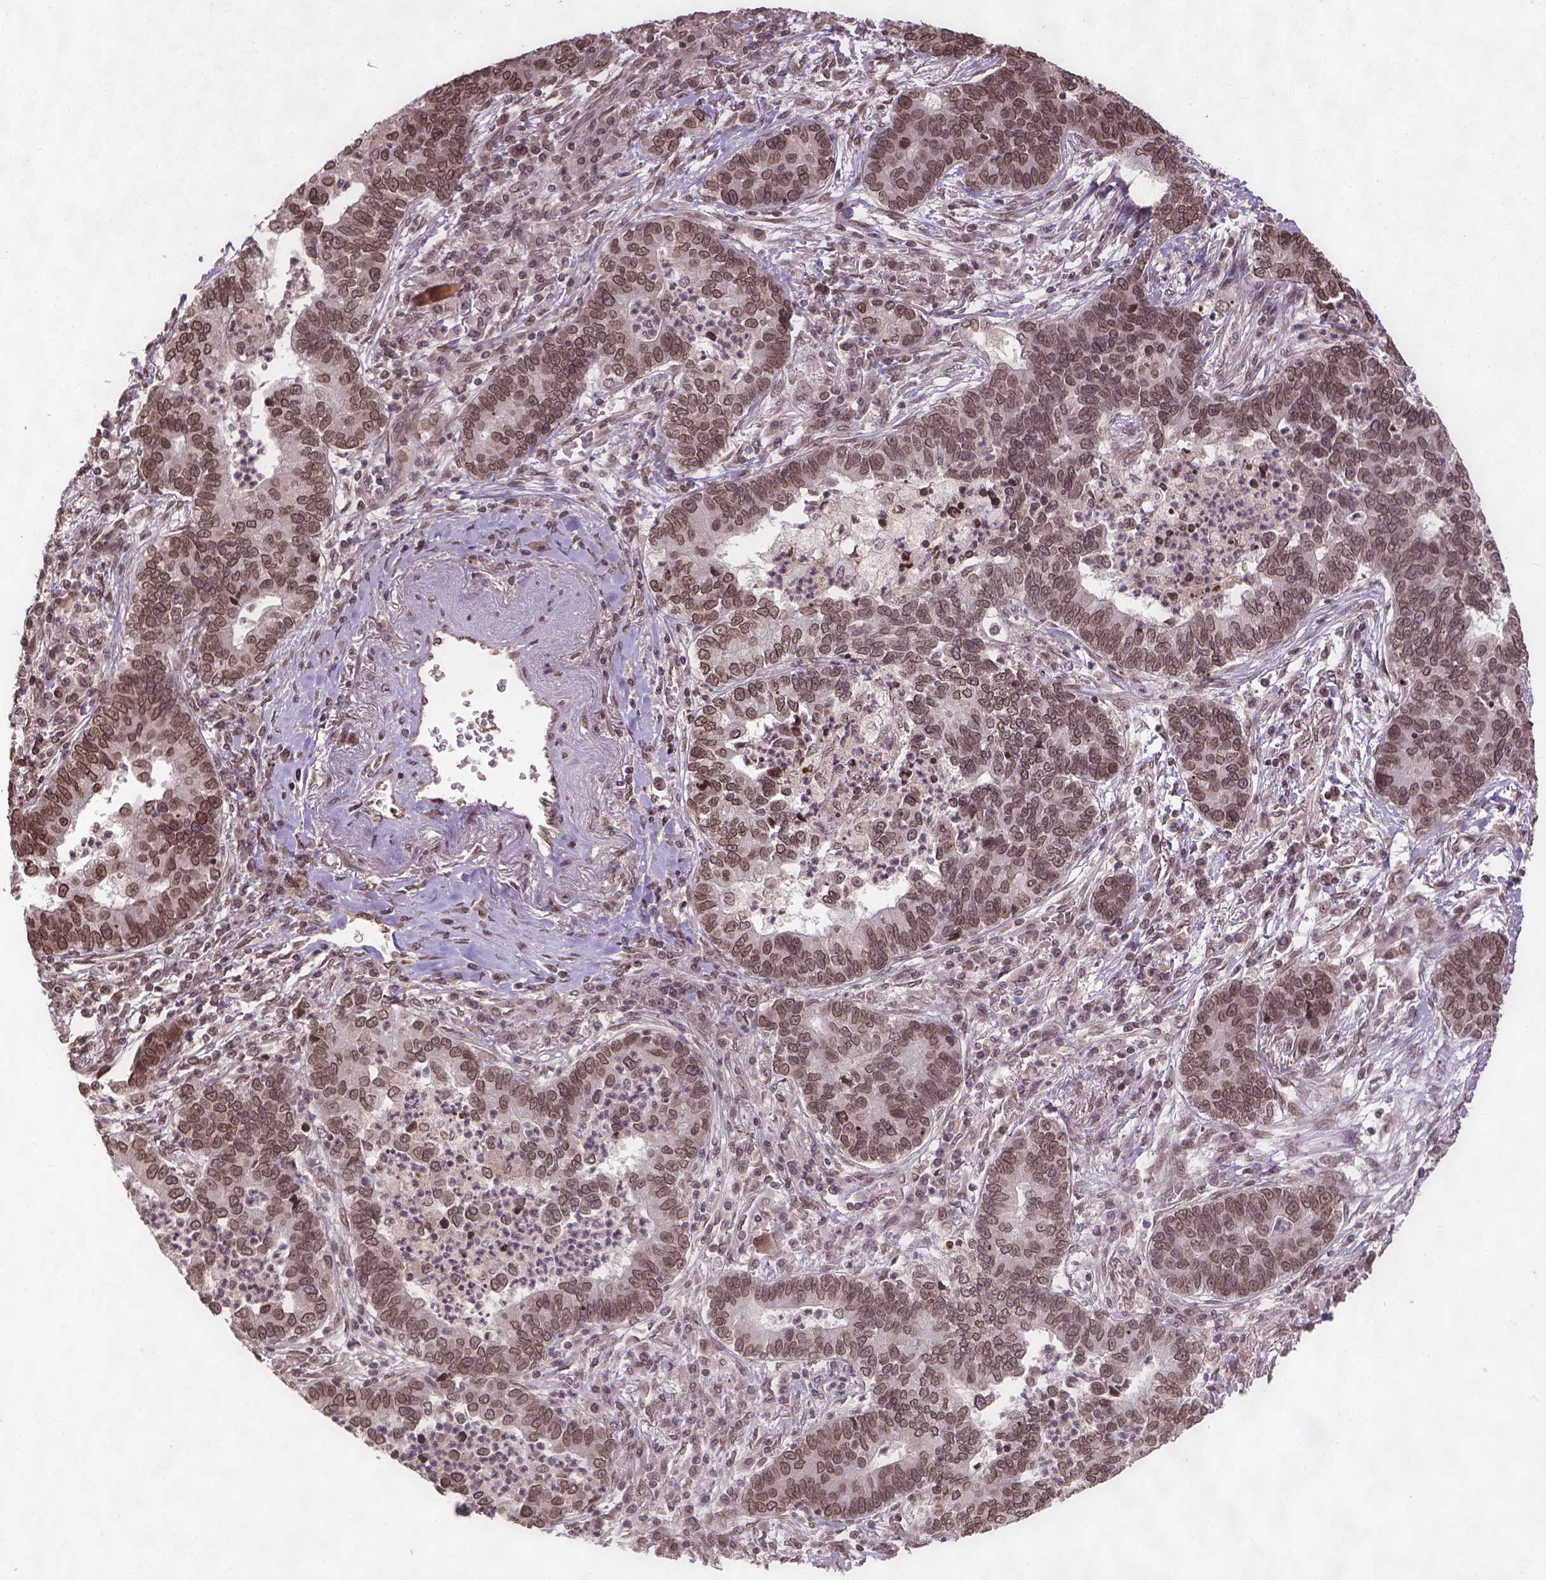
{"staining": {"intensity": "moderate", "quantity": ">75%", "location": "nuclear"}, "tissue": "lung cancer", "cell_type": "Tumor cells", "image_type": "cancer", "snomed": [{"axis": "morphology", "description": "Adenocarcinoma, NOS"}, {"axis": "topography", "description": "Lung"}], "caption": "Adenocarcinoma (lung) stained with a protein marker reveals moderate staining in tumor cells.", "gene": "BANF1", "patient": {"sex": "female", "age": 57}}